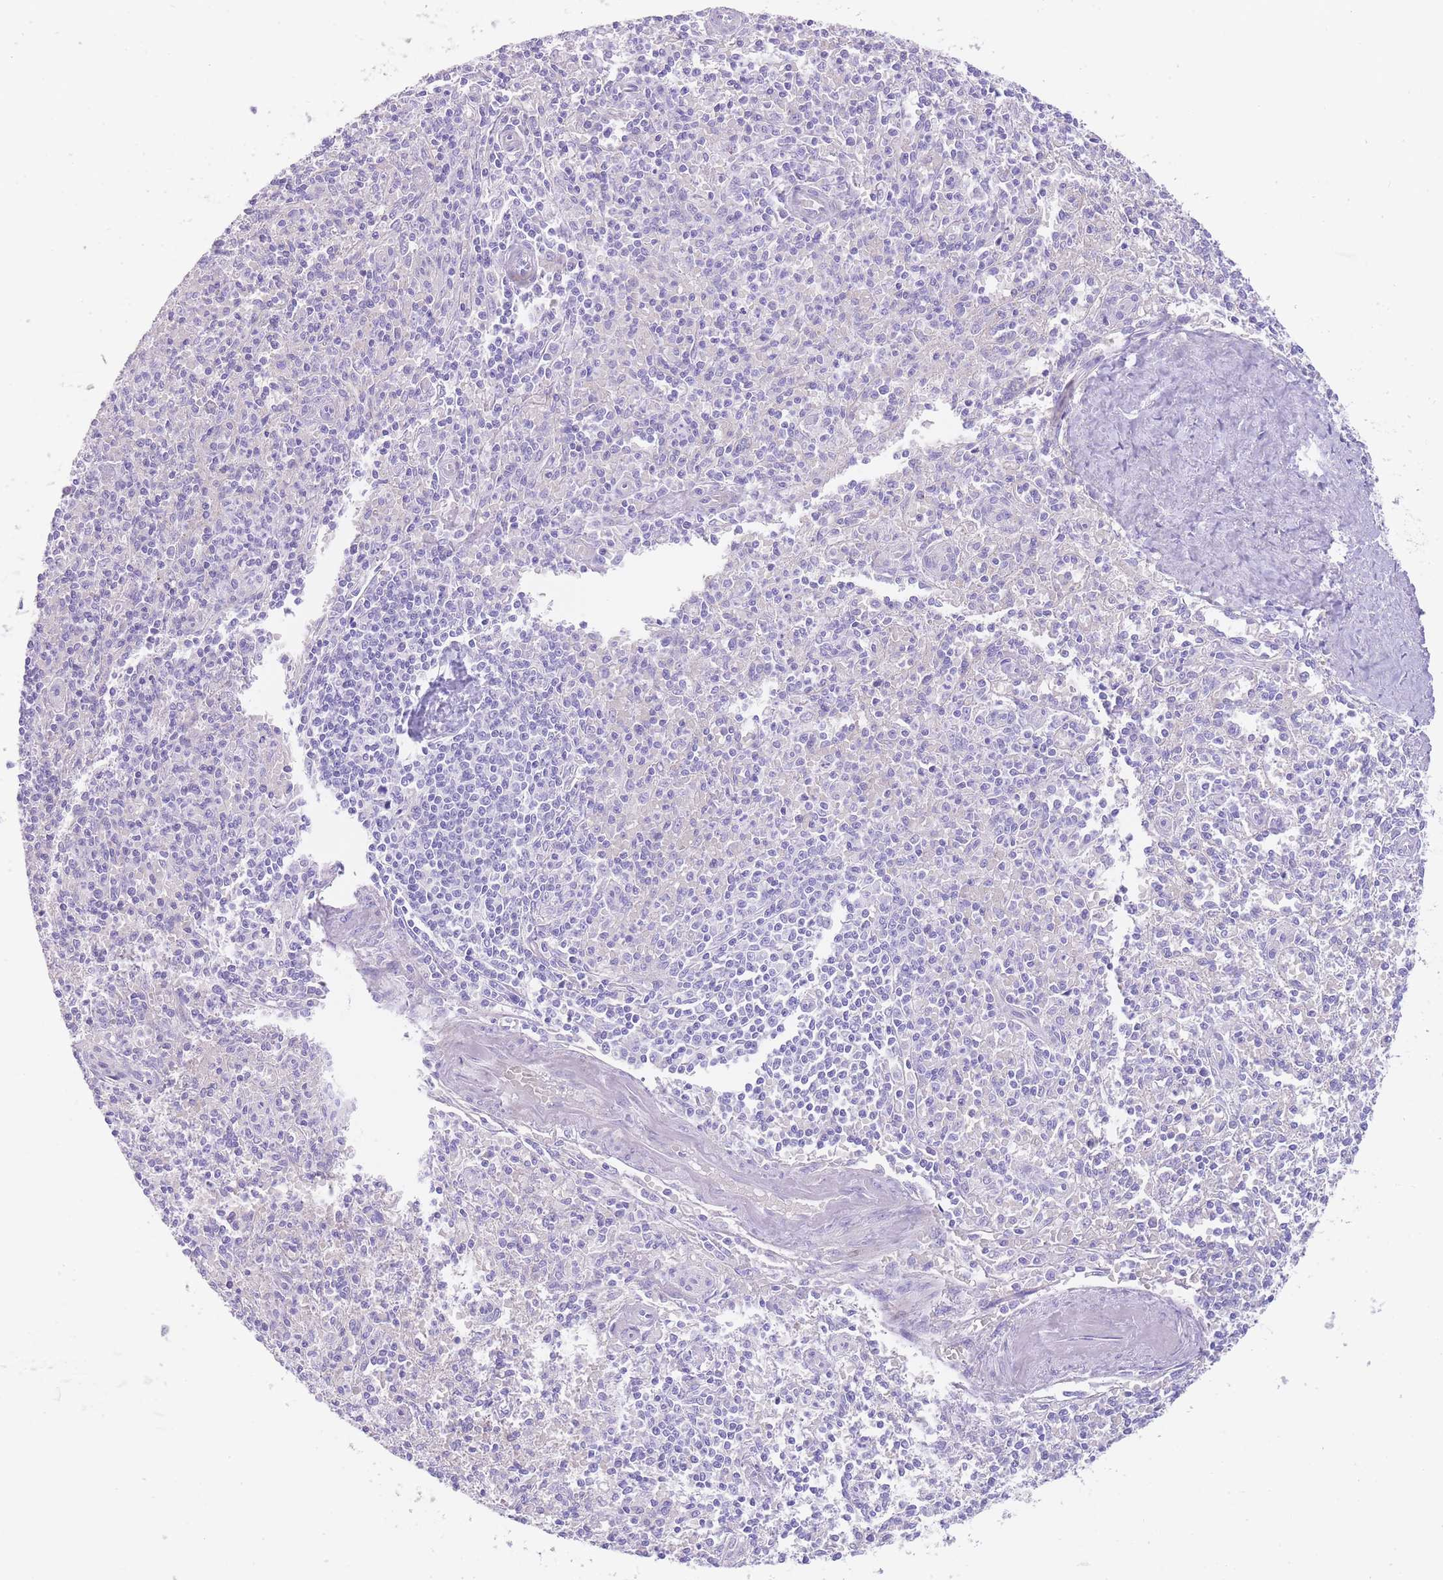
{"staining": {"intensity": "negative", "quantity": "none", "location": "none"}, "tissue": "spleen", "cell_type": "Cells in red pulp", "image_type": "normal", "snomed": [{"axis": "morphology", "description": "Normal tissue, NOS"}, {"axis": "topography", "description": "Spleen"}], "caption": "IHC of unremarkable human spleen exhibits no expression in cells in red pulp. (Immunohistochemistry (ihc), brightfield microscopy, high magnification).", "gene": "QTRT1", "patient": {"sex": "female", "age": 70}}